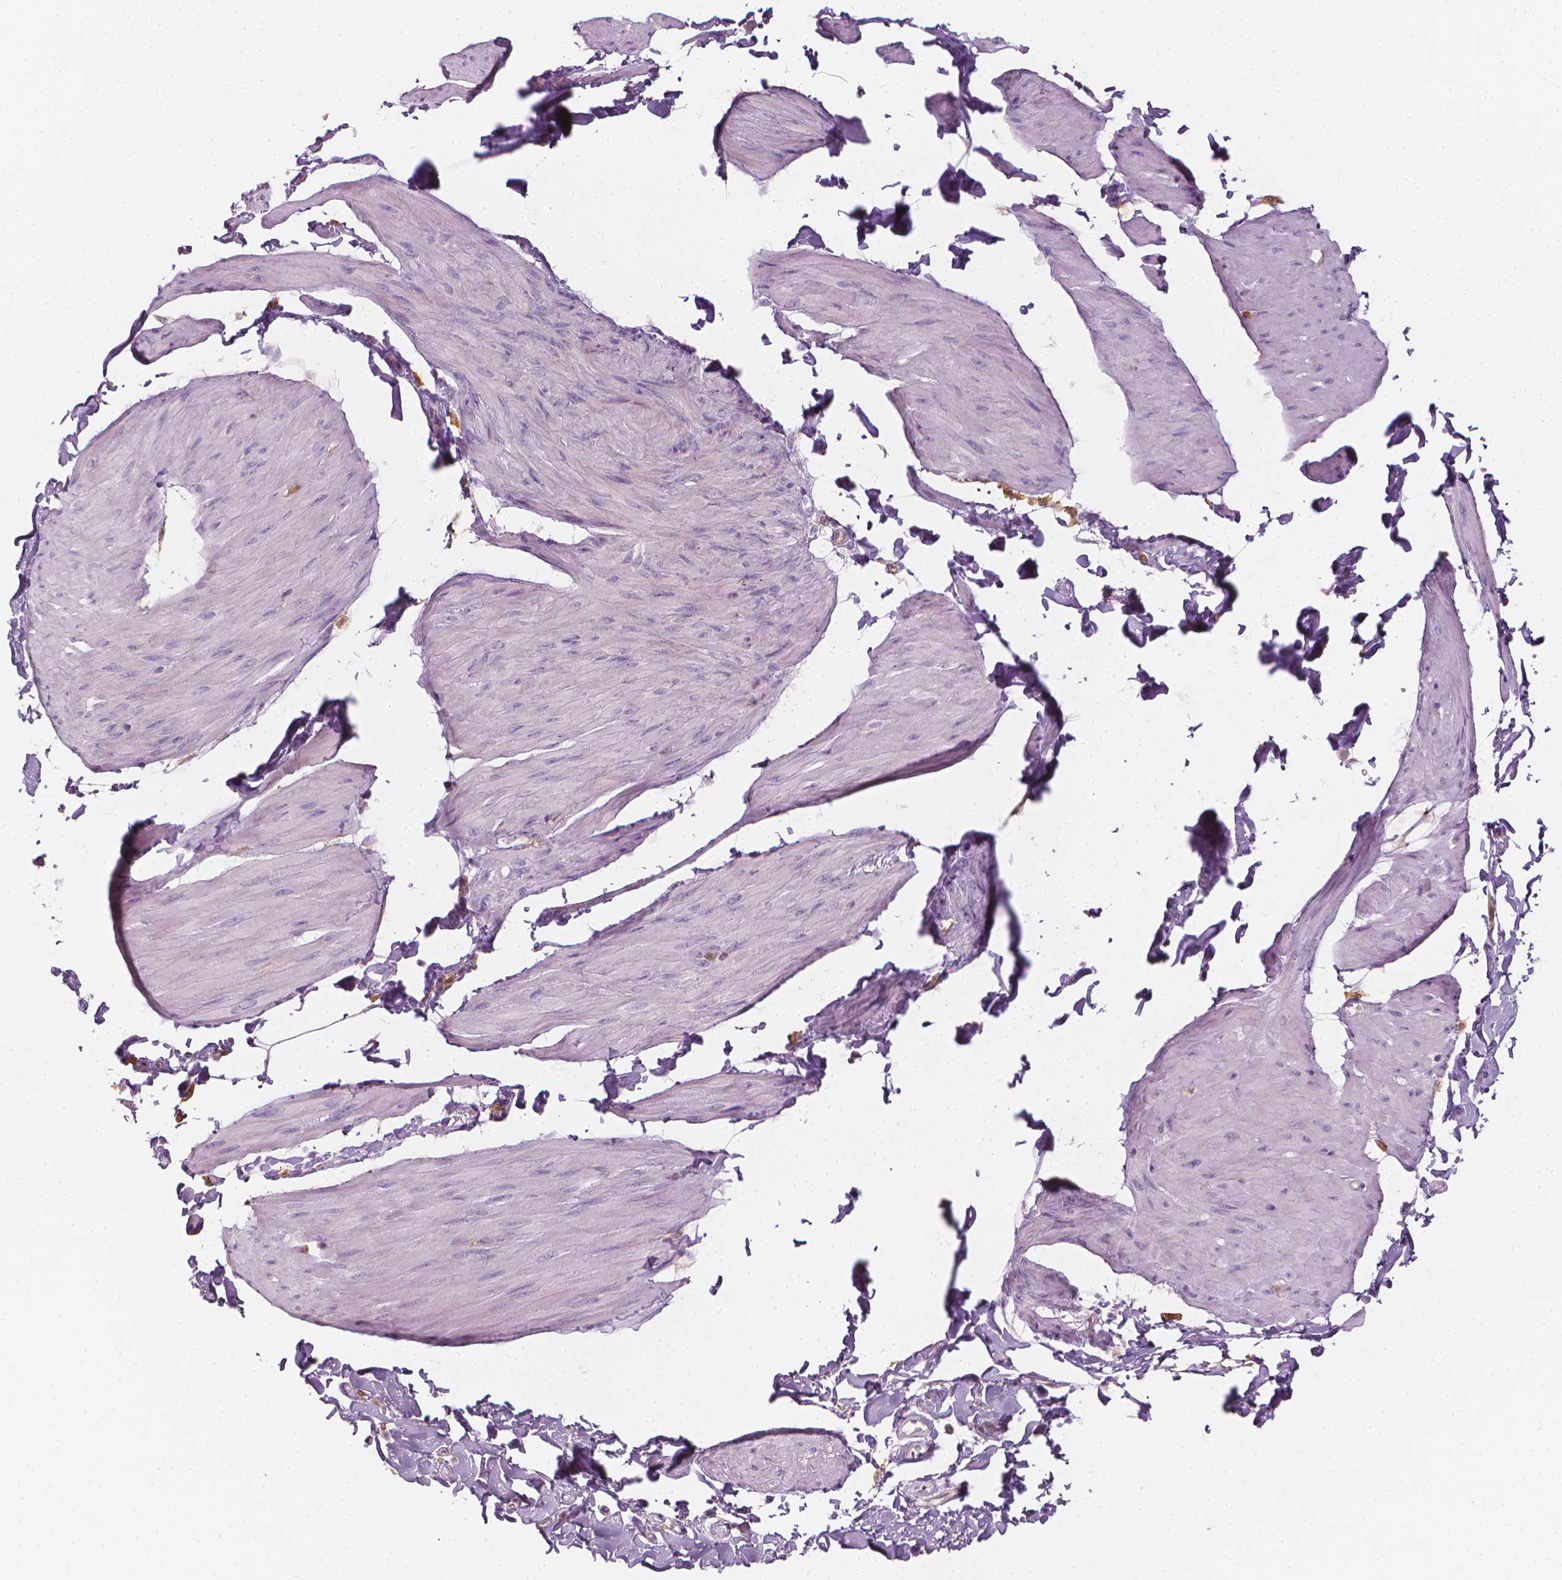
{"staining": {"intensity": "negative", "quantity": "none", "location": "none"}, "tissue": "smooth muscle", "cell_type": "Smooth muscle cells", "image_type": "normal", "snomed": [{"axis": "morphology", "description": "Normal tissue, NOS"}, {"axis": "topography", "description": "Adipose tissue"}, {"axis": "topography", "description": "Smooth muscle"}, {"axis": "topography", "description": "Peripheral nerve tissue"}], "caption": "The histopathology image displays no staining of smooth muscle cells in benign smooth muscle.", "gene": "SHMT1", "patient": {"sex": "male", "age": 83}}